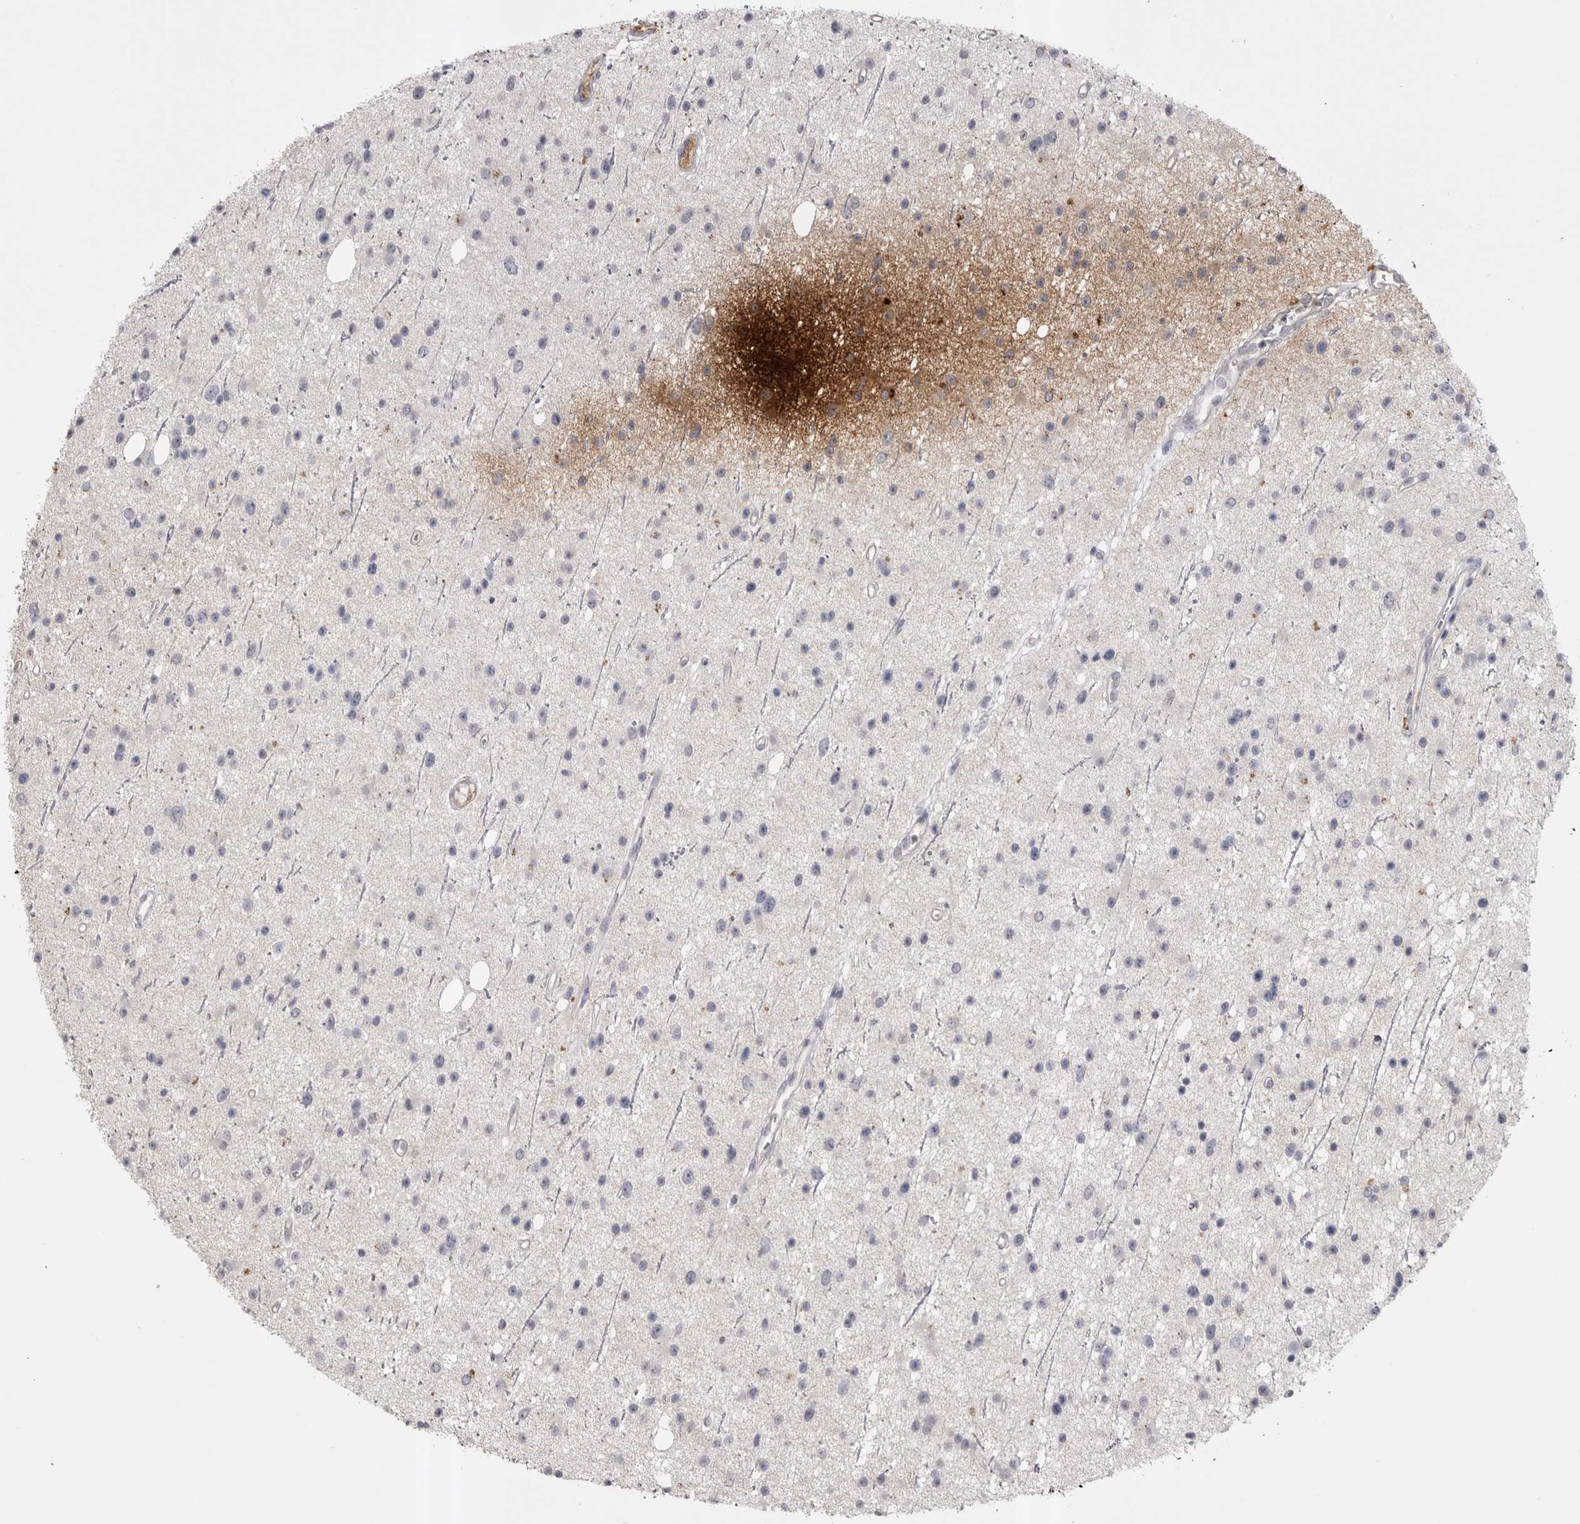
{"staining": {"intensity": "negative", "quantity": "none", "location": "none"}, "tissue": "glioma", "cell_type": "Tumor cells", "image_type": "cancer", "snomed": [{"axis": "morphology", "description": "Glioma, malignant, Low grade"}, {"axis": "topography", "description": "Cerebral cortex"}], "caption": "A histopathology image of glioma stained for a protein exhibits no brown staining in tumor cells.", "gene": "AHSG", "patient": {"sex": "female", "age": 39}}